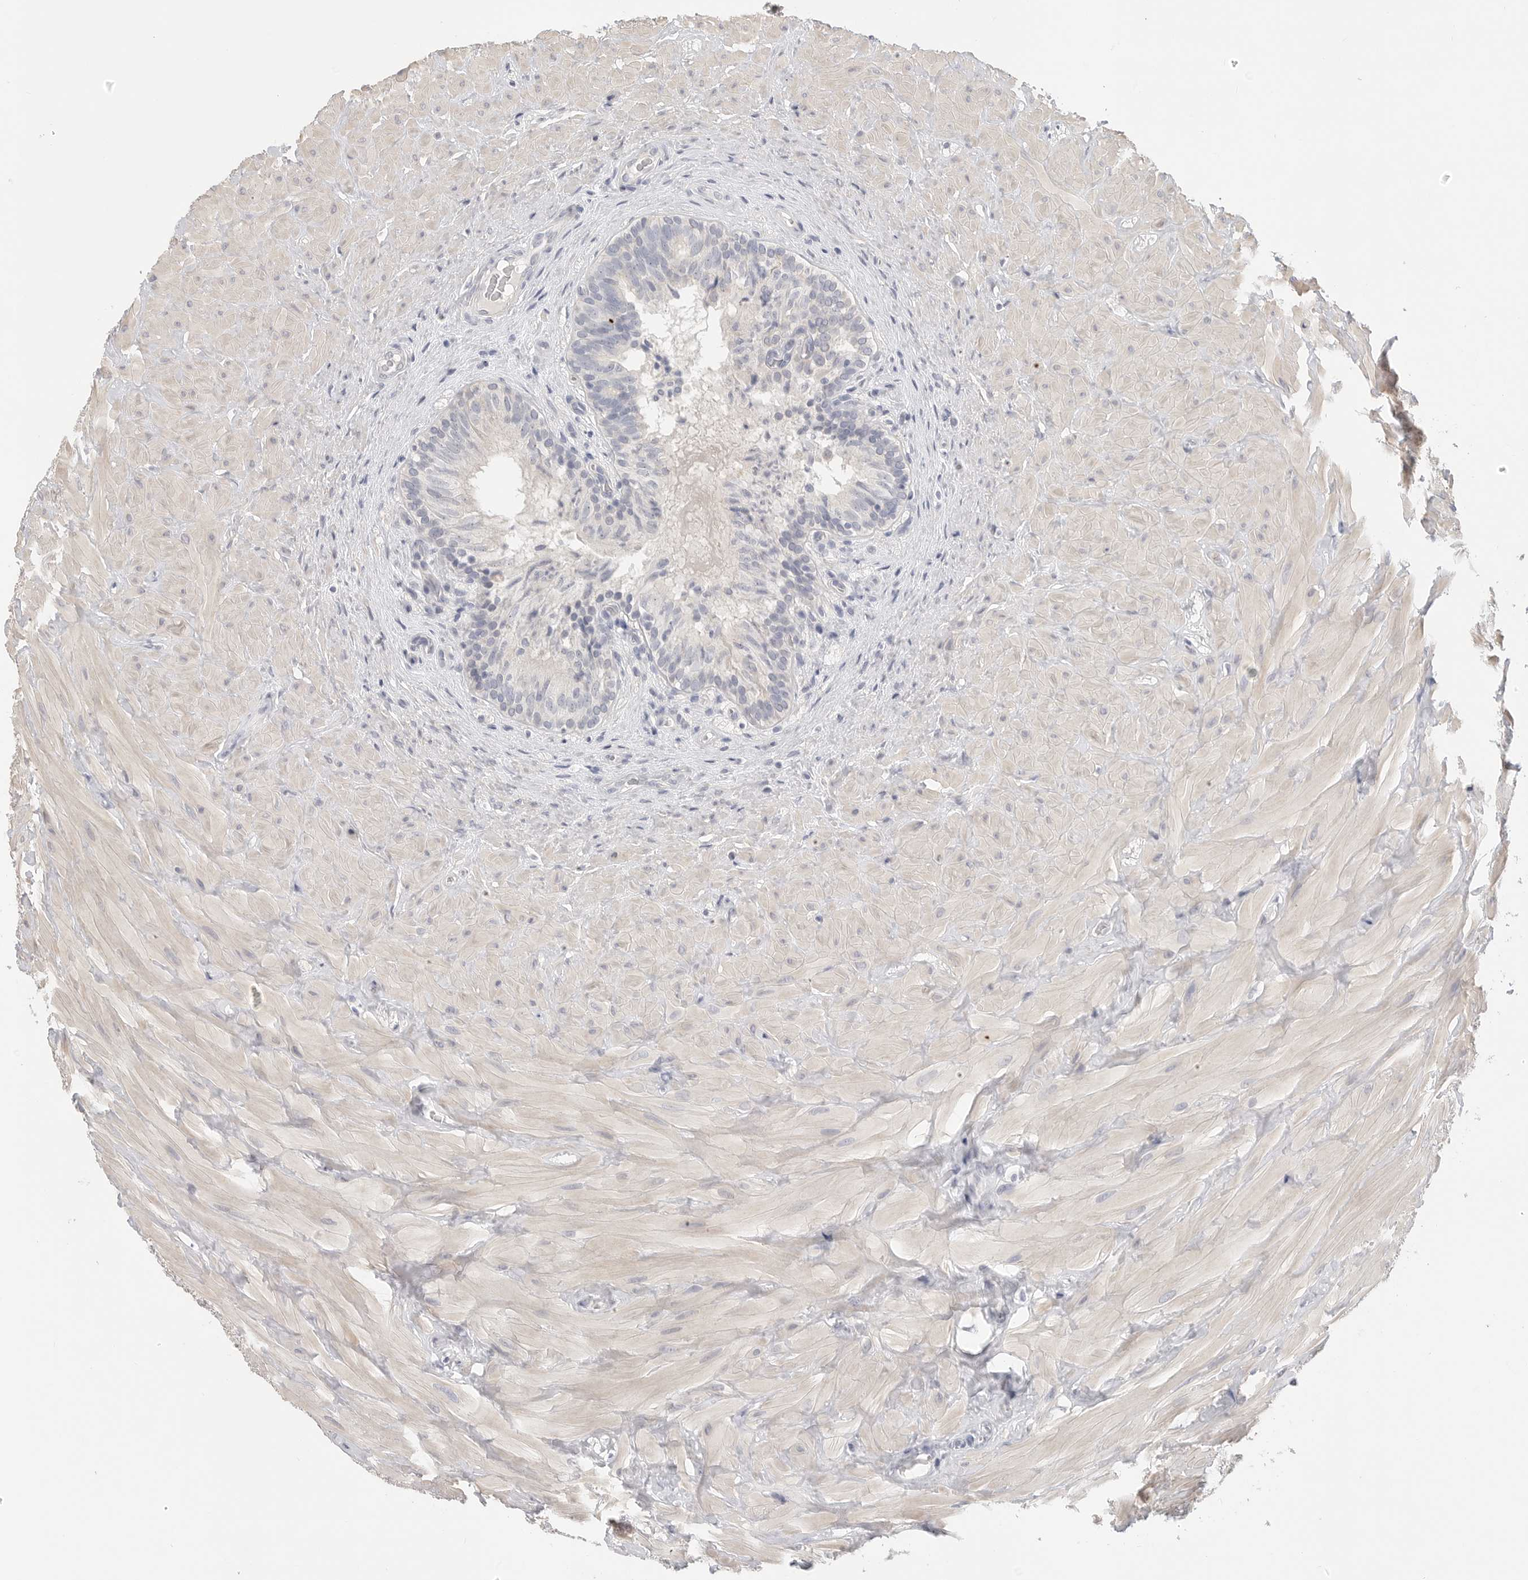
{"staining": {"intensity": "negative", "quantity": "none", "location": "none"}, "tissue": "epididymis", "cell_type": "Glandular cells", "image_type": "normal", "snomed": [{"axis": "morphology", "description": "Normal tissue, NOS"}, {"axis": "topography", "description": "Soft tissue"}, {"axis": "topography", "description": "Epididymis"}], "caption": "Immunohistochemistry (IHC) image of unremarkable epididymis: human epididymis stained with DAB (3,3'-diaminobenzidine) demonstrates no significant protein positivity in glandular cells. Brightfield microscopy of IHC stained with DAB (brown) and hematoxylin (blue), captured at high magnification.", "gene": "FBN2", "patient": {"sex": "male", "age": 26}}